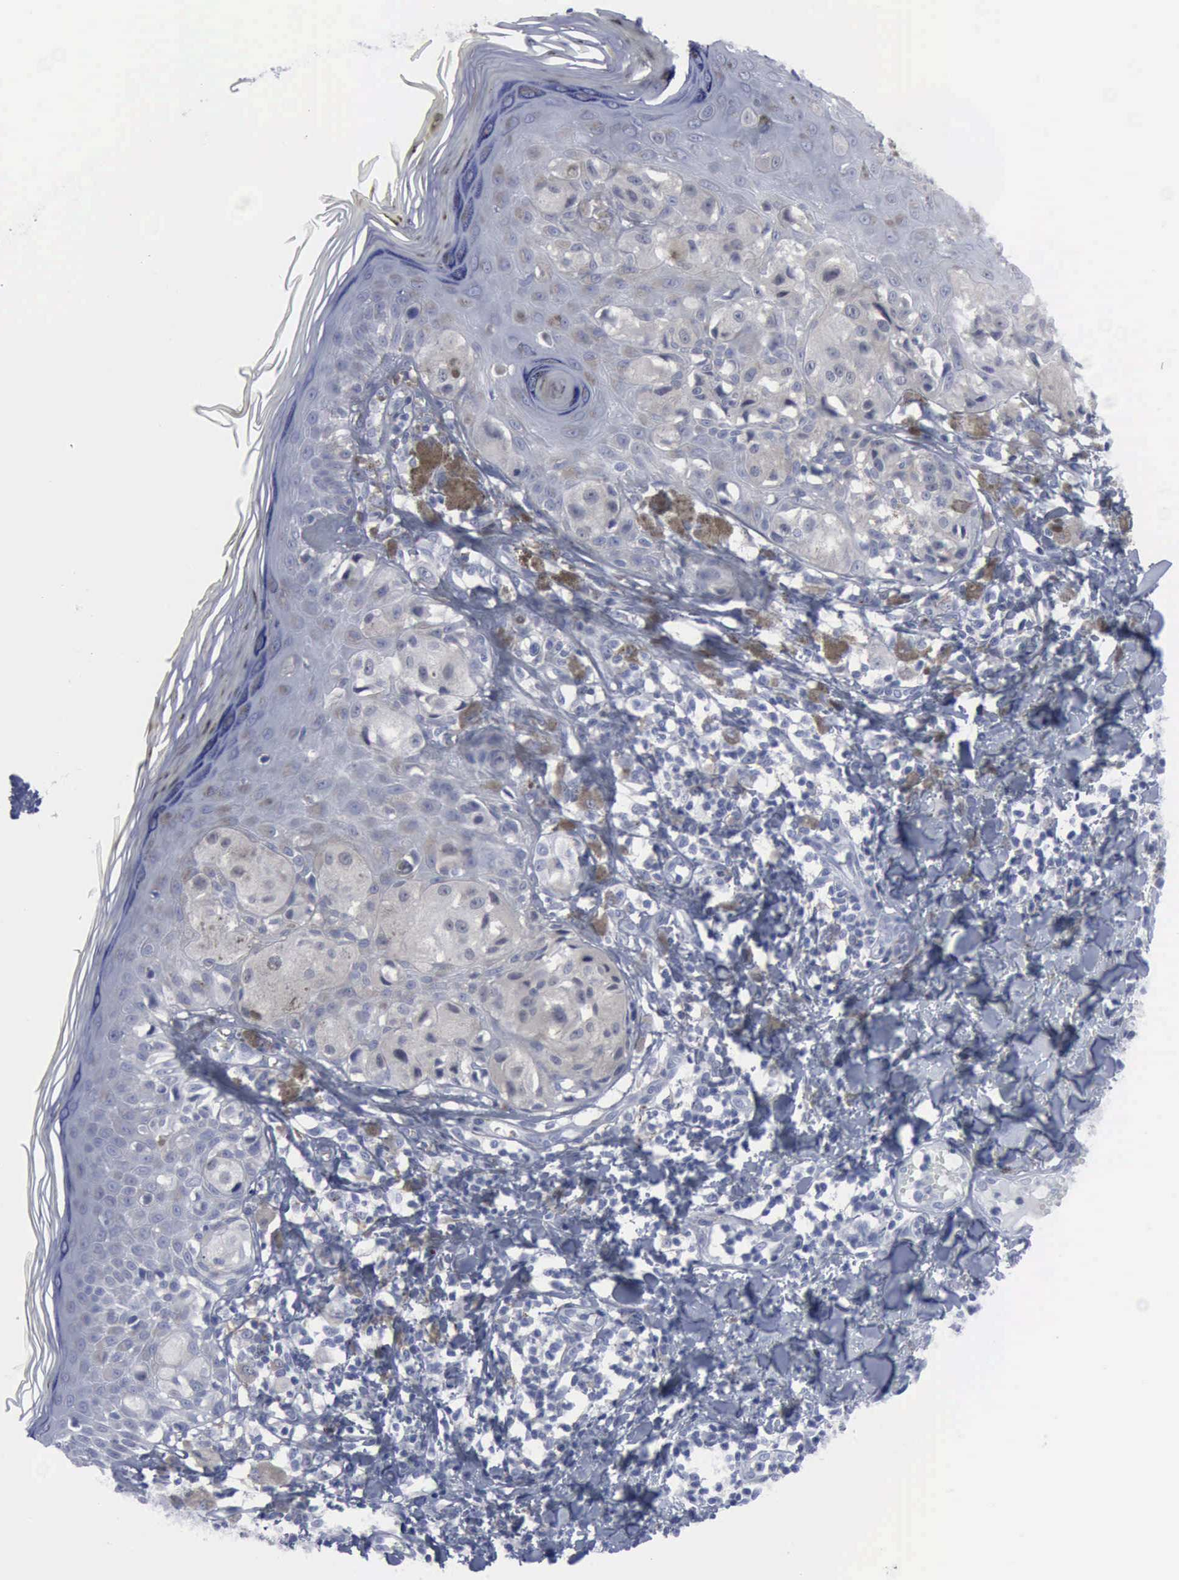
{"staining": {"intensity": "negative", "quantity": "none", "location": "none"}, "tissue": "melanoma", "cell_type": "Tumor cells", "image_type": "cancer", "snomed": [{"axis": "morphology", "description": "Malignant melanoma, NOS"}, {"axis": "topography", "description": "Skin"}], "caption": "Tumor cells show no significant positivity in malignant melanoma. Nuclei are stained in blue.", "gene": "VCAM1", "patient": {"sex": "female", "age": 55}}